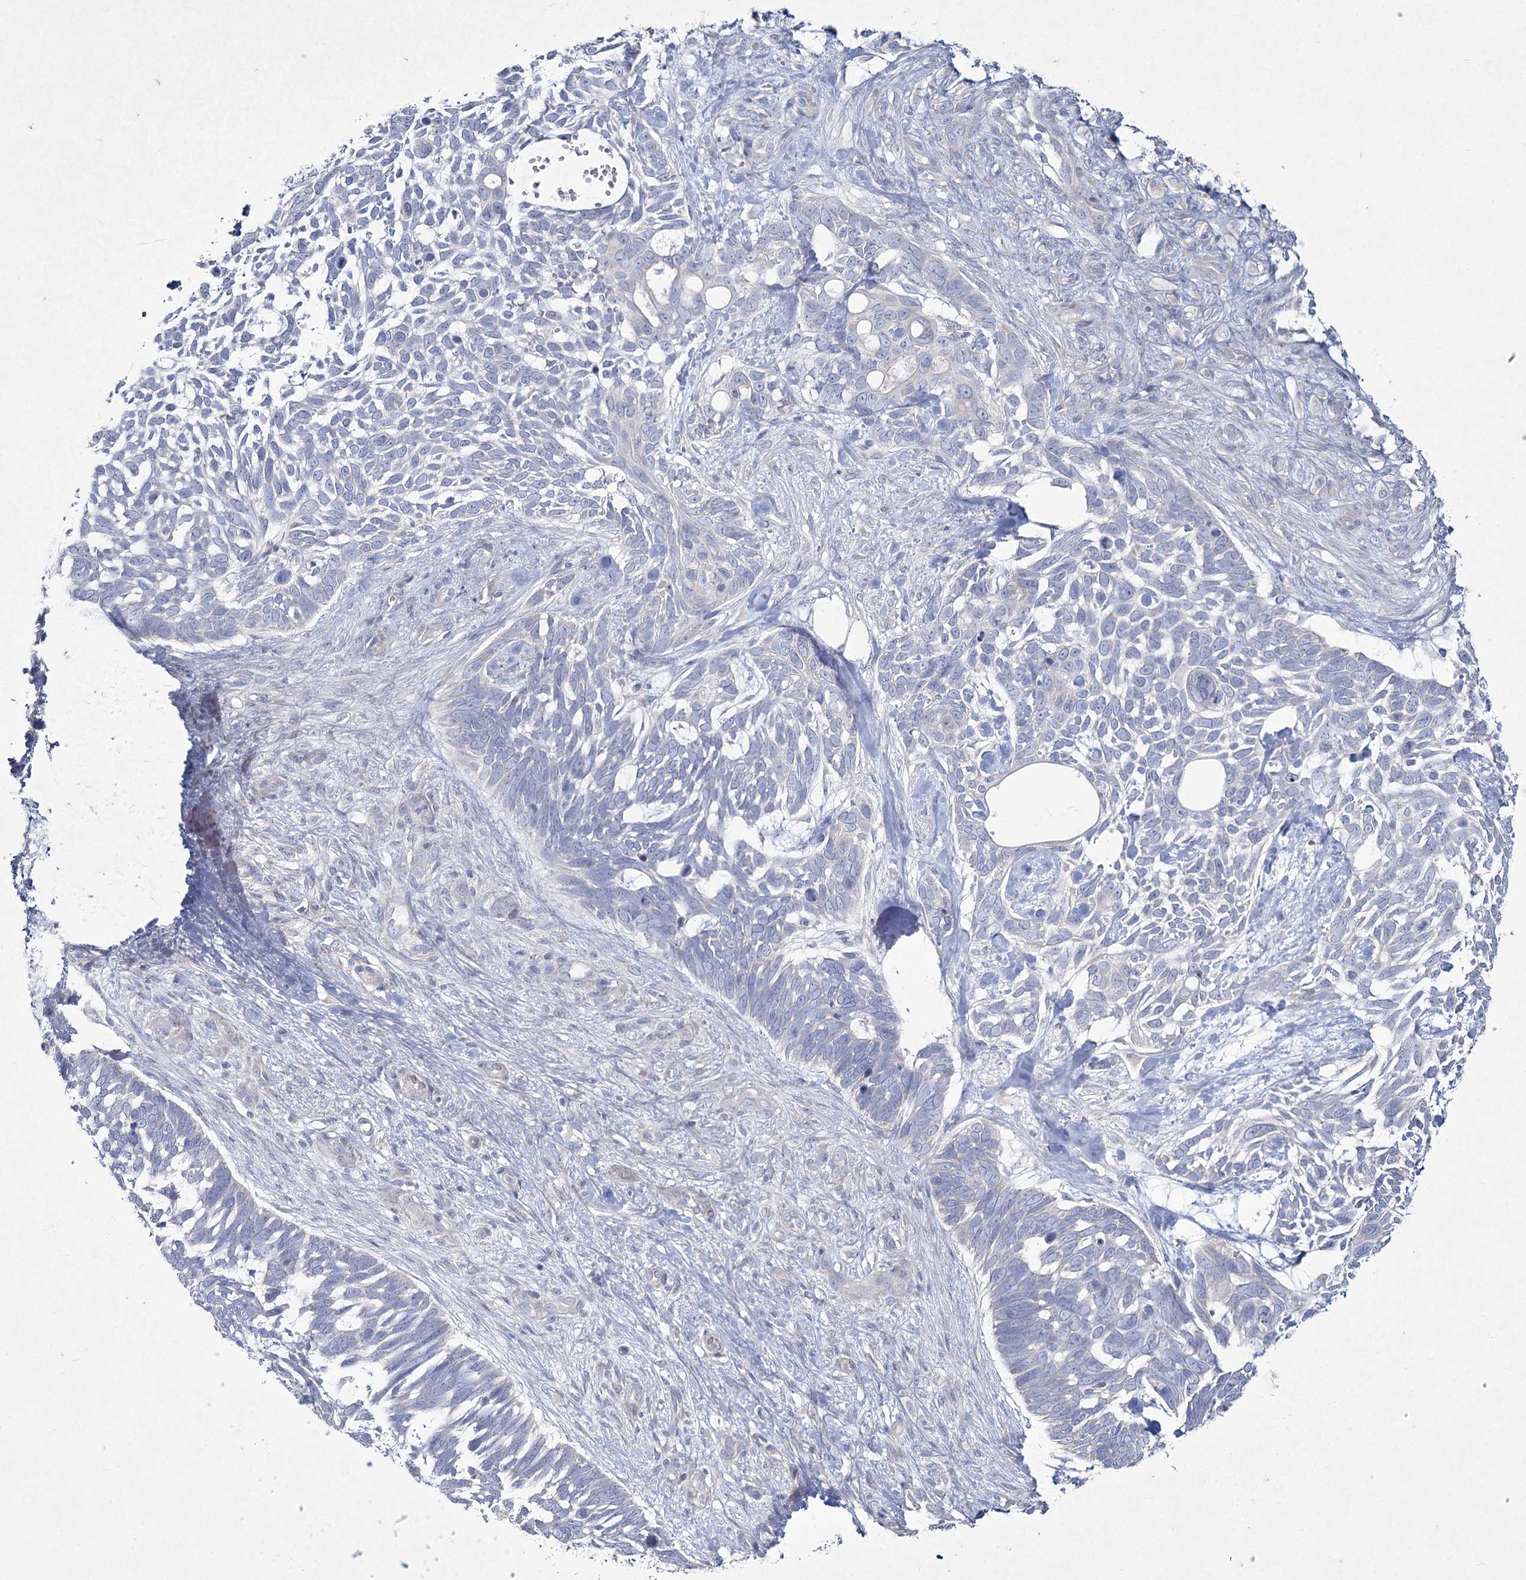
{"staining": {"intensity": "negative", "quantity": "none", "location": "none"}, "tissue": "skin cancer", "cell_type": "Tumor cells", "image_type": "cancer", "snomed": [{"axis": "morphology", "description": "Basal cell carcinoma"}, {"axis": "topography", "description": "Skin"}], "caption": "Immunohistochemistry (IHC) histopathology image of human skin basal cell carcinoma stained for a protein (brown), which exhibits no expression in tumor cells.", "gene": "NIPAL4", "patient": {"sex": "male", "age": 88}}